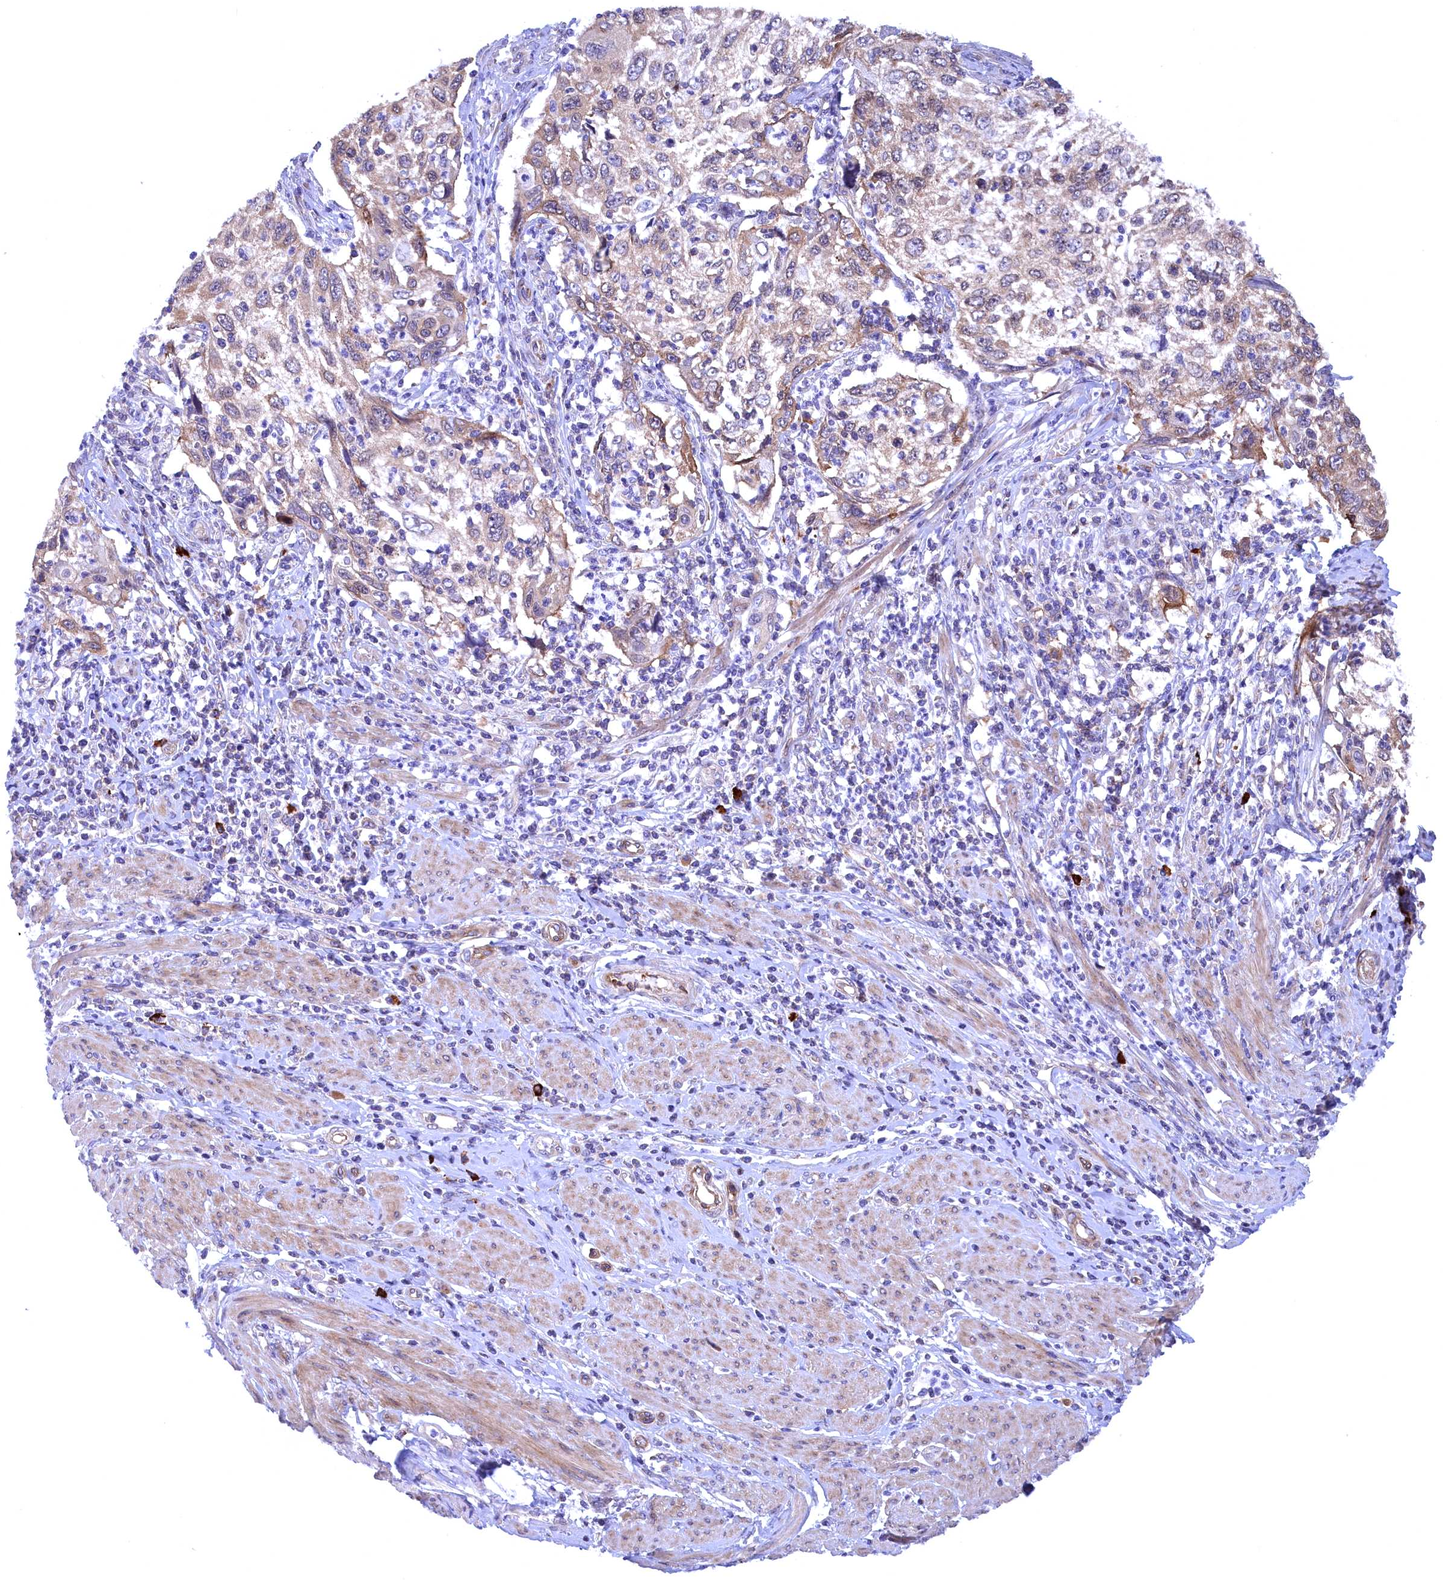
{"staining": {"intensity": "weak", "quantity": "25%-75%", "location": "cytoplasmic/membranous"}, "tissue": "cervical cancer", "cell_type": "Tumor cells", "image_type": "cancer", "snomed": [{"axis": "morphology", "description": "Squamous cell carcinoma, NOS"}, {"axis": "topography", "description": "Cervix"}], "caption": "Cervical cancer stained with immunohistochemistry (IHC) reveals weak cytoplasmic/membranous expression in about 25%-75% of tumor cells. The protein is stained brown, and the nuclei are stained in blue (DAB IHC with brightfield microscopy, high magnification).", "gene": "JPT2", "patient": {"sex": "female", "age": 70}}